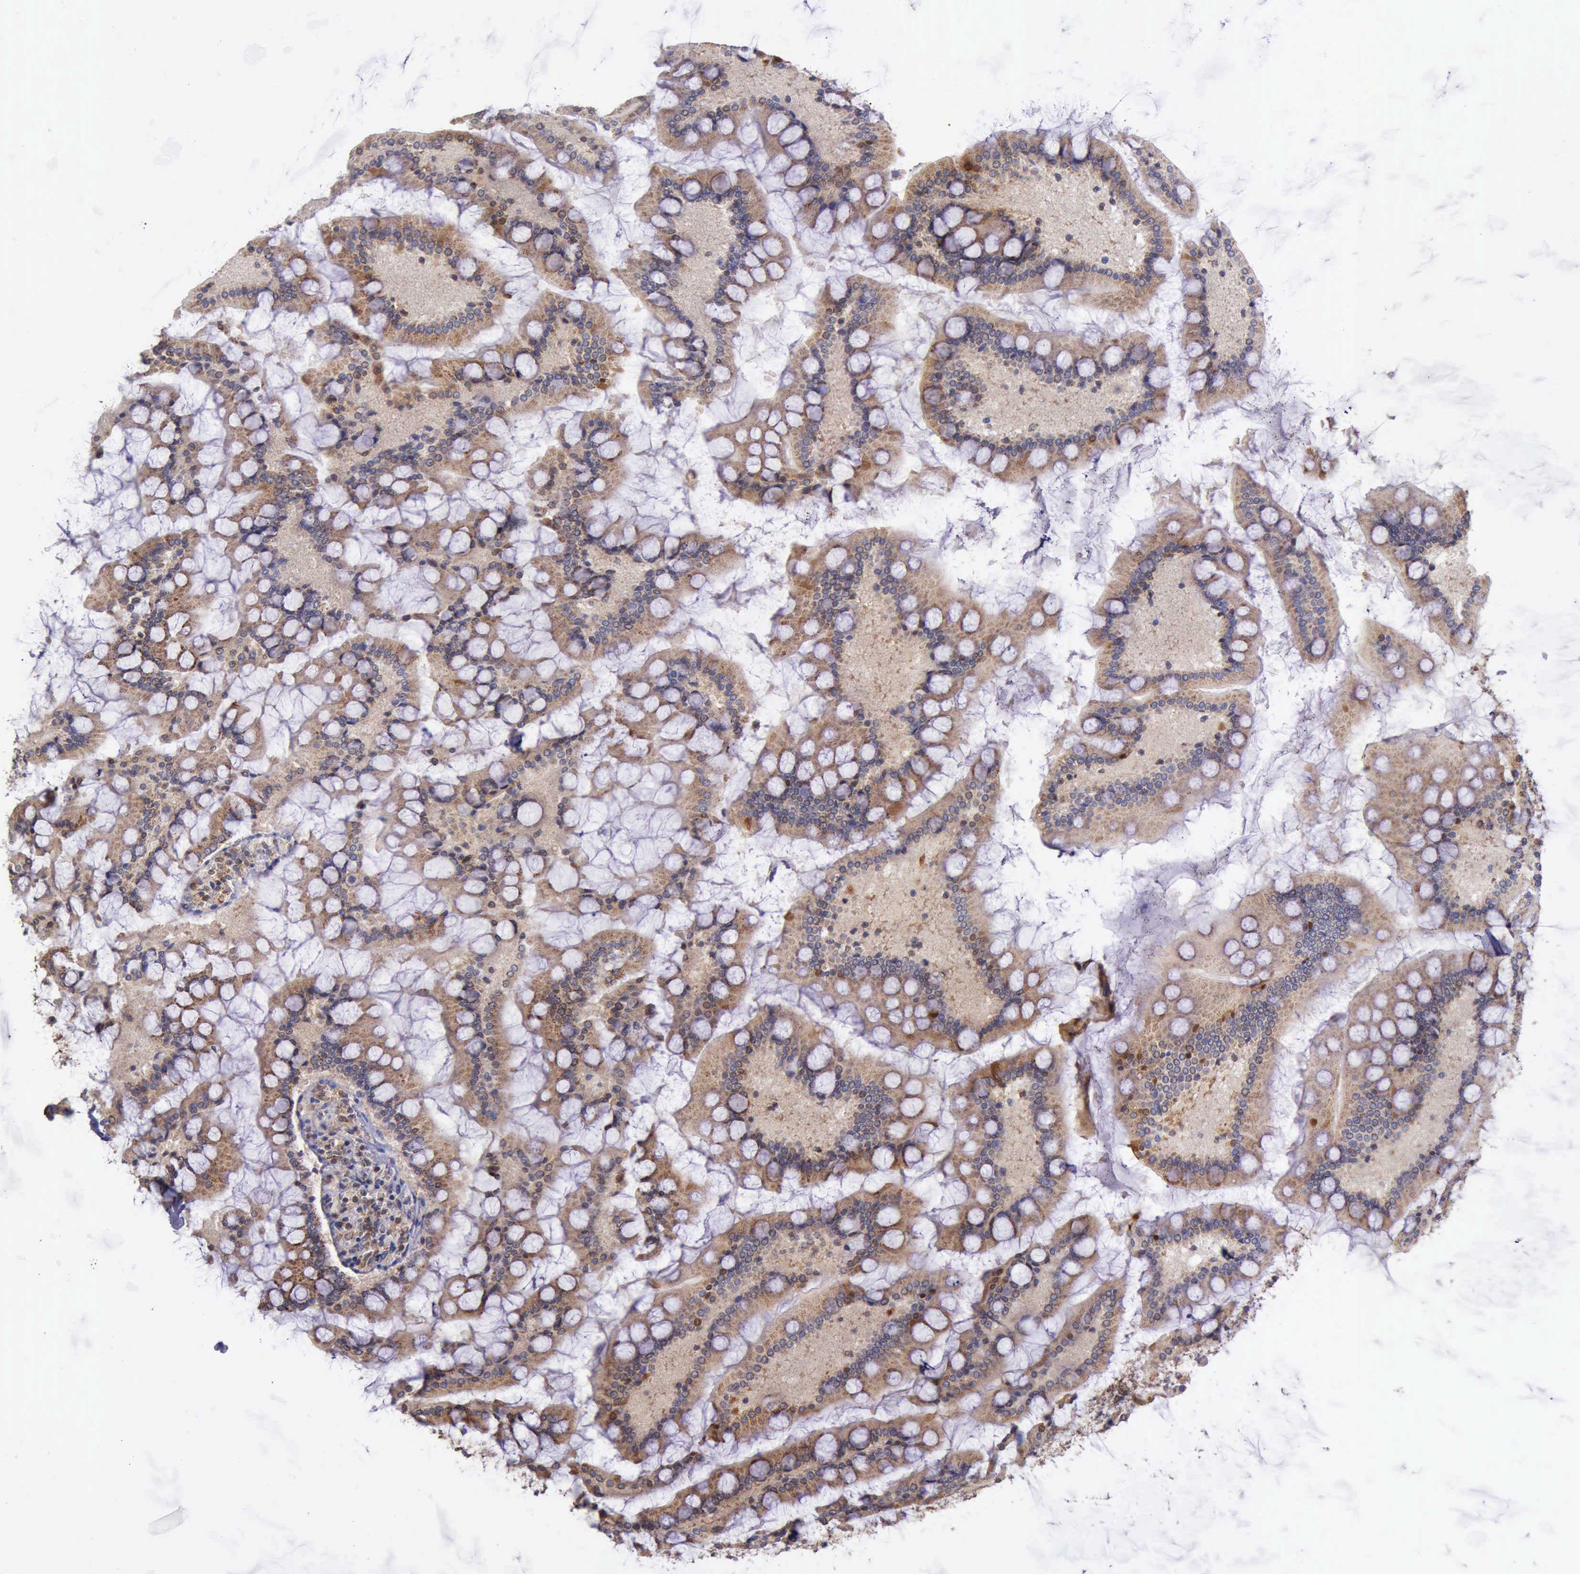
{"staining": {"intensity": "strong", "quantity": ">75%", "location": "cytoplasmic/membranous"}, "tissue": "small intestine", "cell_type": "Glandular cells", "image_type": "normal", "snomed": [{"axis": "morphology", "description": "Normal tissue, NOS"}, {"axis": "topography", "description": "Small intestine"}], "caption": "Small intestine stained for a protein (brown) exhibits strong cytoplasmic/membranous positive positivity in about >75% of glandular cells.", "gene": "TXN2", "patient": {"sex": "male", "age": 41}}